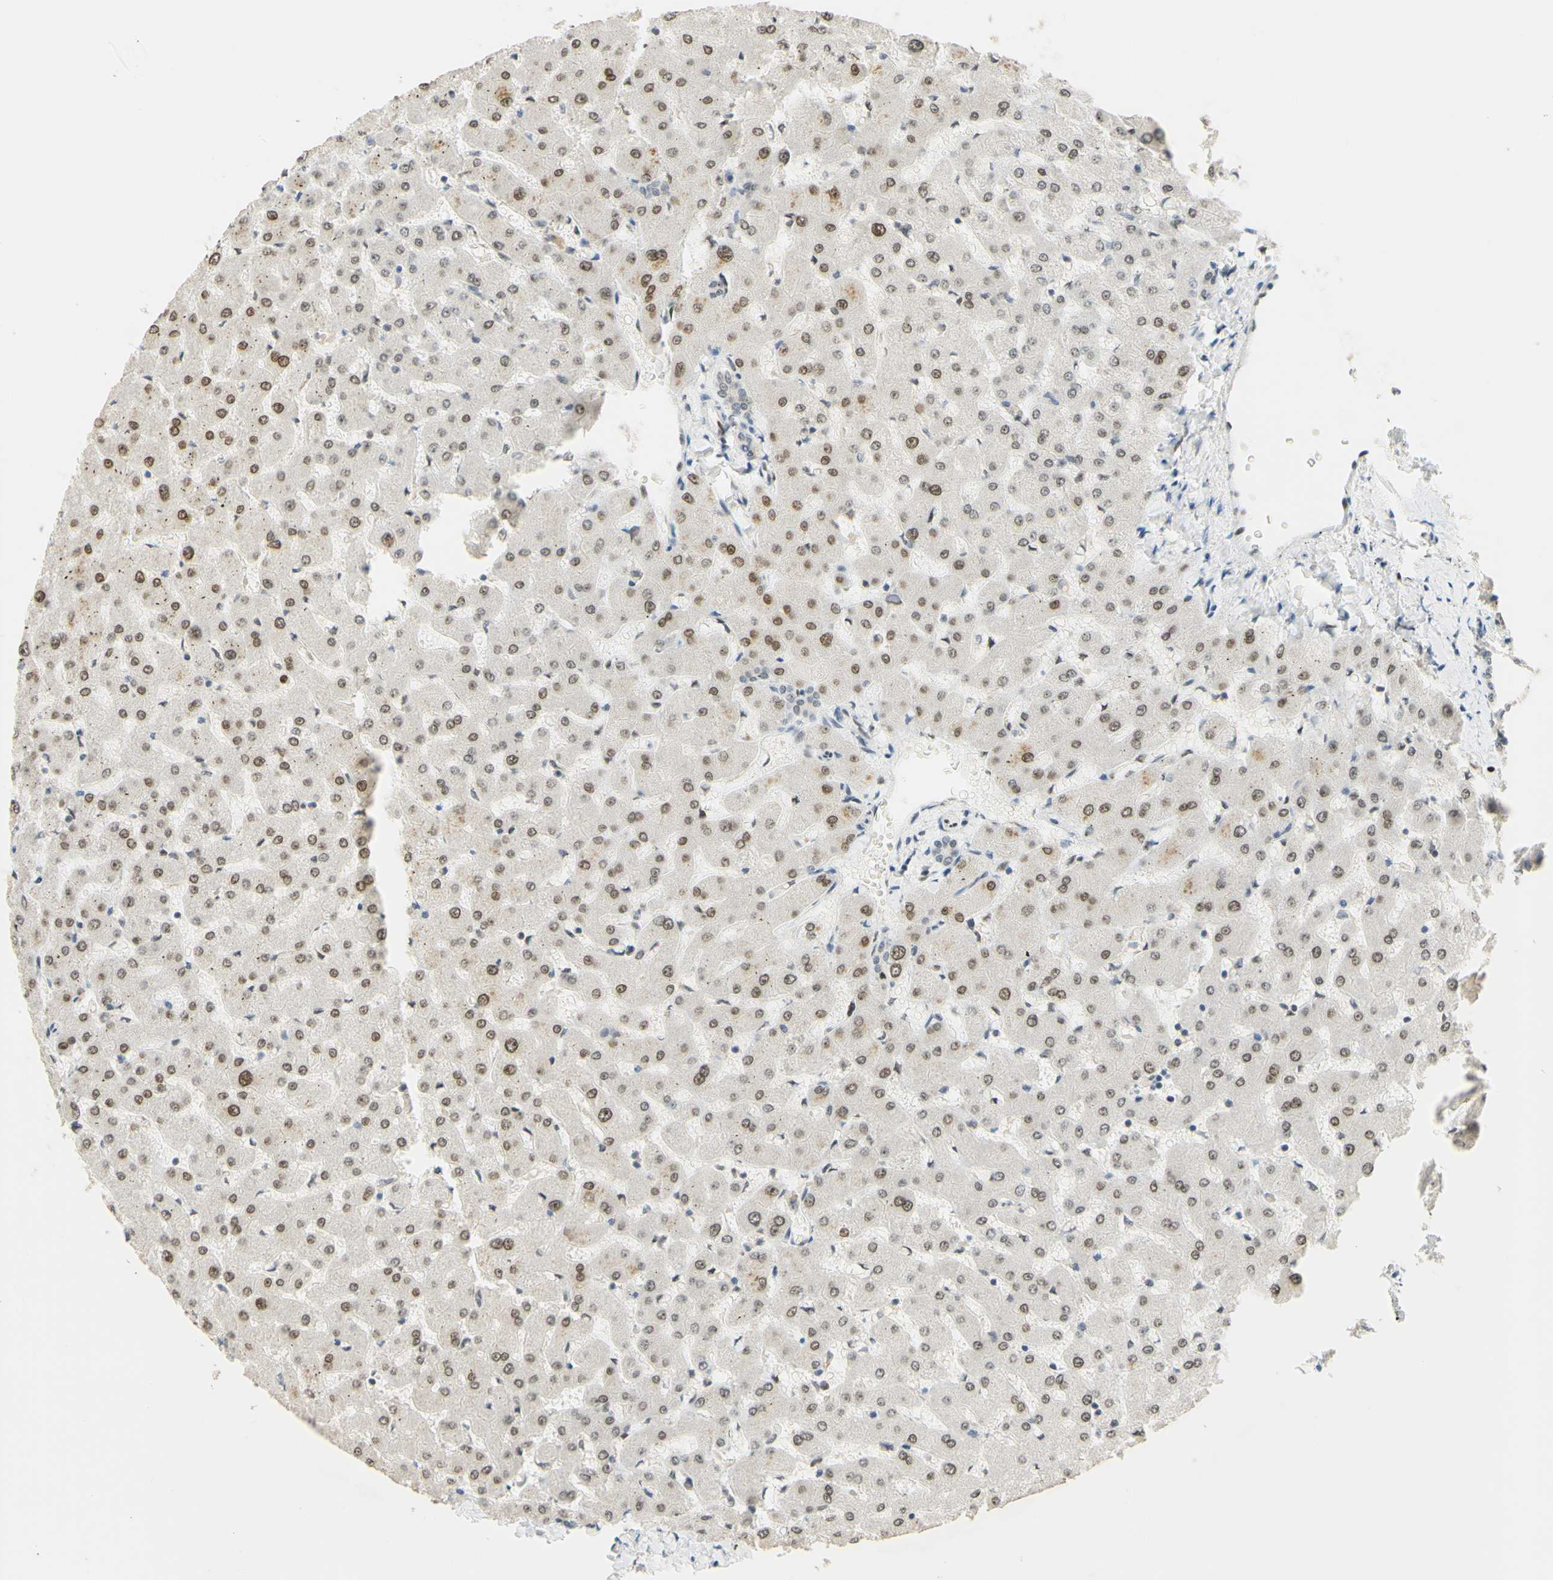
{"staining": {"intensity": "negative", "quantity": "none", "location": "none"}, "tissue": "liver", "cell_type": "Cholangiocytes", "image_type": "normal", "snomed": [{"axis": "morphology", "description": "Normal tissue, NOS"}, {"axis": "topography", "description": "Liver"}], "caption": "Immunohistochemistry of normal human liver reveals no positivity in cholangiocytes.", "gene": "POLB", "patient": {"sex": "female", "age": 63}}